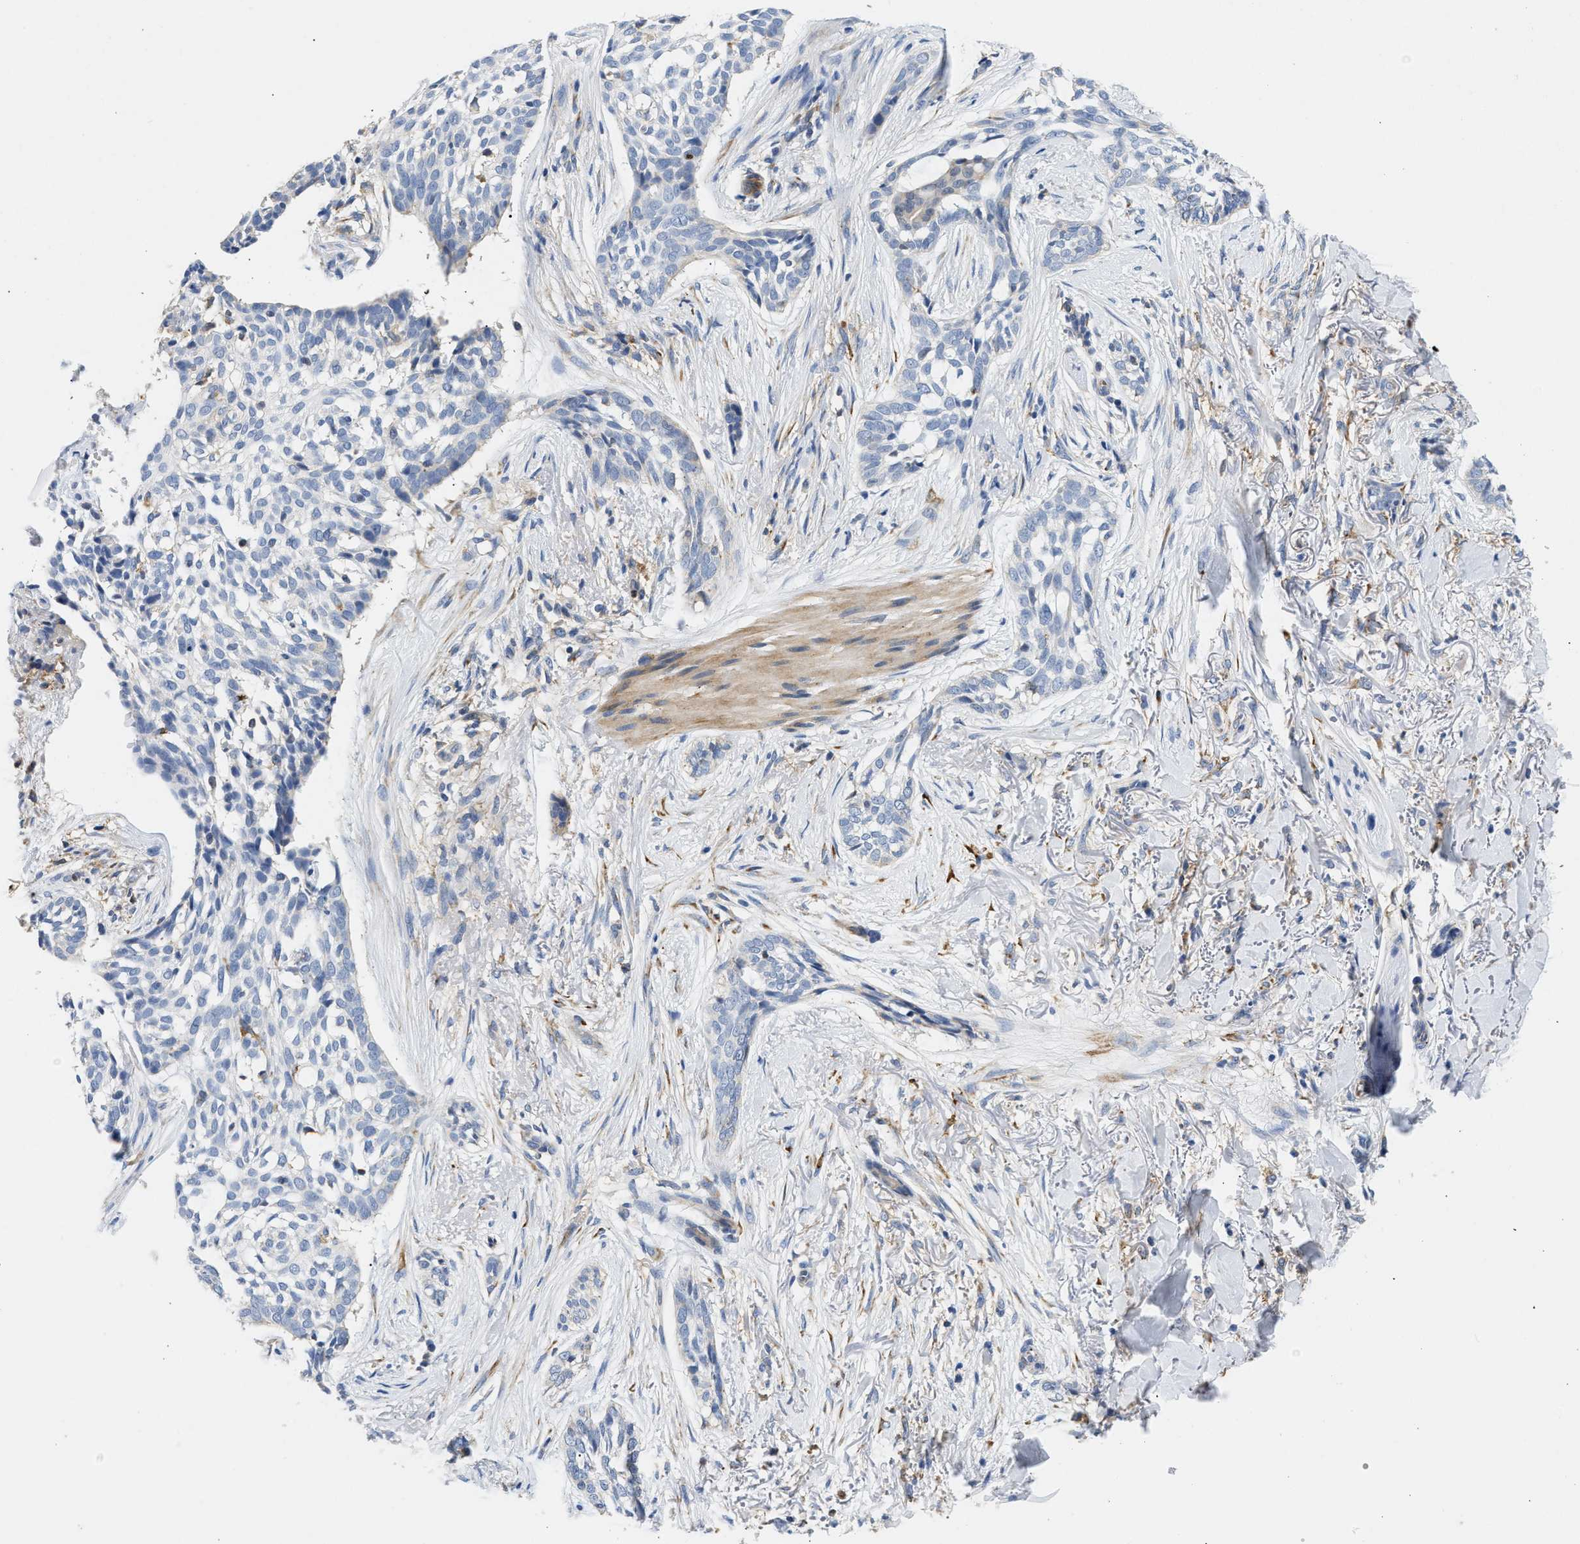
{"staining": {"intensity": "negative", "quantity": "none", "location": "none"}, "tissue": "skin cancer", "cell_type": "Tumor cells", "image_type": "cancer", "snomed": [{"axis": "morphology", "description": "Basal cell carcinoma"}, {"axis": "topography", "description": "Skin"}], "caption": "Tumor cells show no significant staining in skin basal cell carcinoma.", "gene": "PPM1L", "patient": {"sex": "female", "age": 88}}